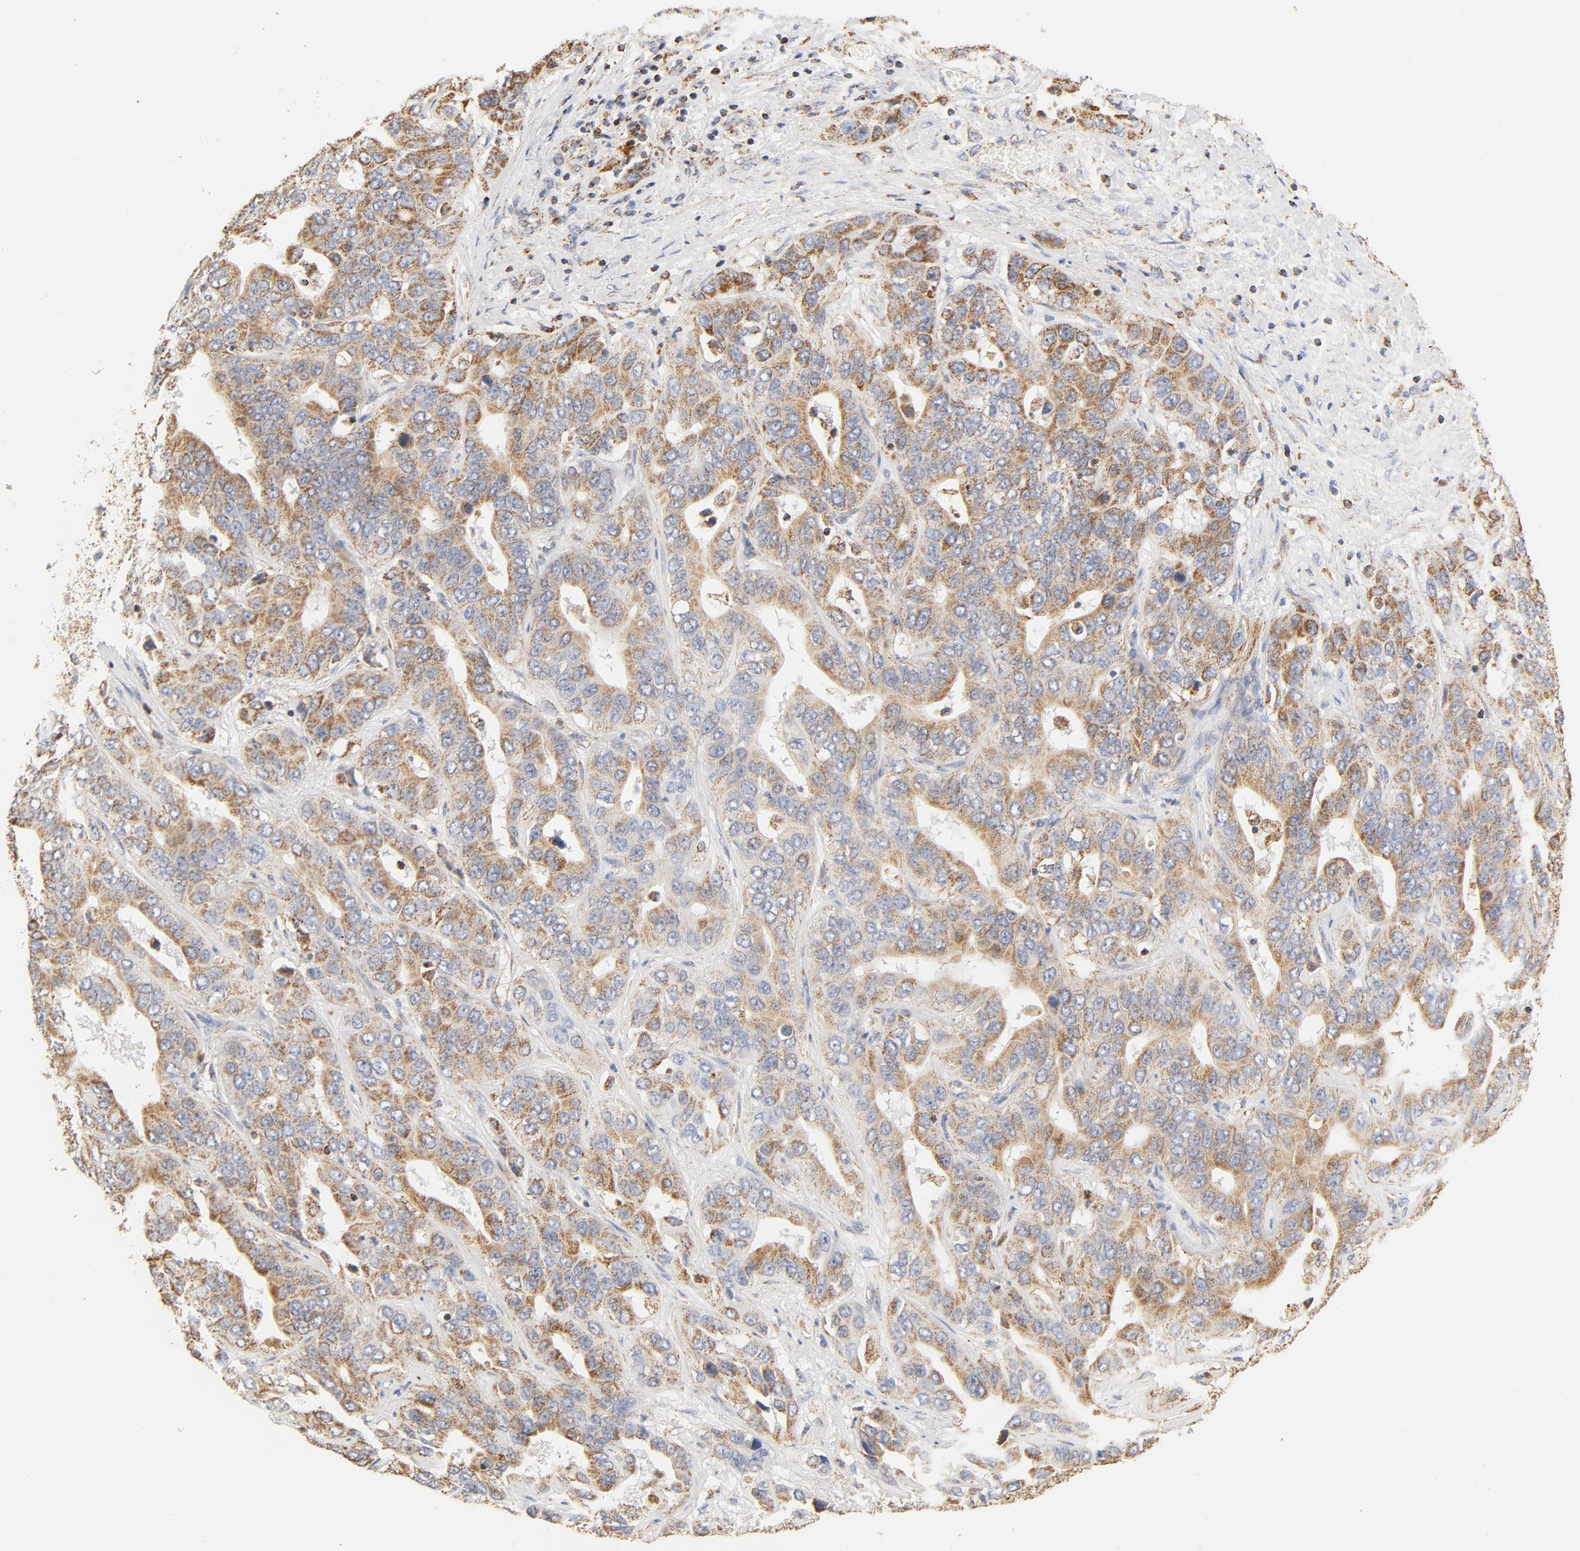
{"staining": {"intensity": "moderate", "quantity": ">75%", "location": "cytoplasmic/membranous"}, "tissue": "liver cancer", "cell_type": "Tumor cells", "image_type": "cancer", "snomed": [{"axis": "morphology", "description": "Cholangiocarcinoma"}, {"axis": "topography", "description": "Liver"}], "caption": "Protein expression analysis of cholangiocarcinoma (liver) demonstrates moderate cytoplasmic/membranous expression in approximately >75% of tumor cells. (DAB (3,3'-diaminobenzidine) IHC, brown staining for protein, blue staining for nuclei).", "gene": "COX4I1", "patient": {"sex": "female", "age": 52}}